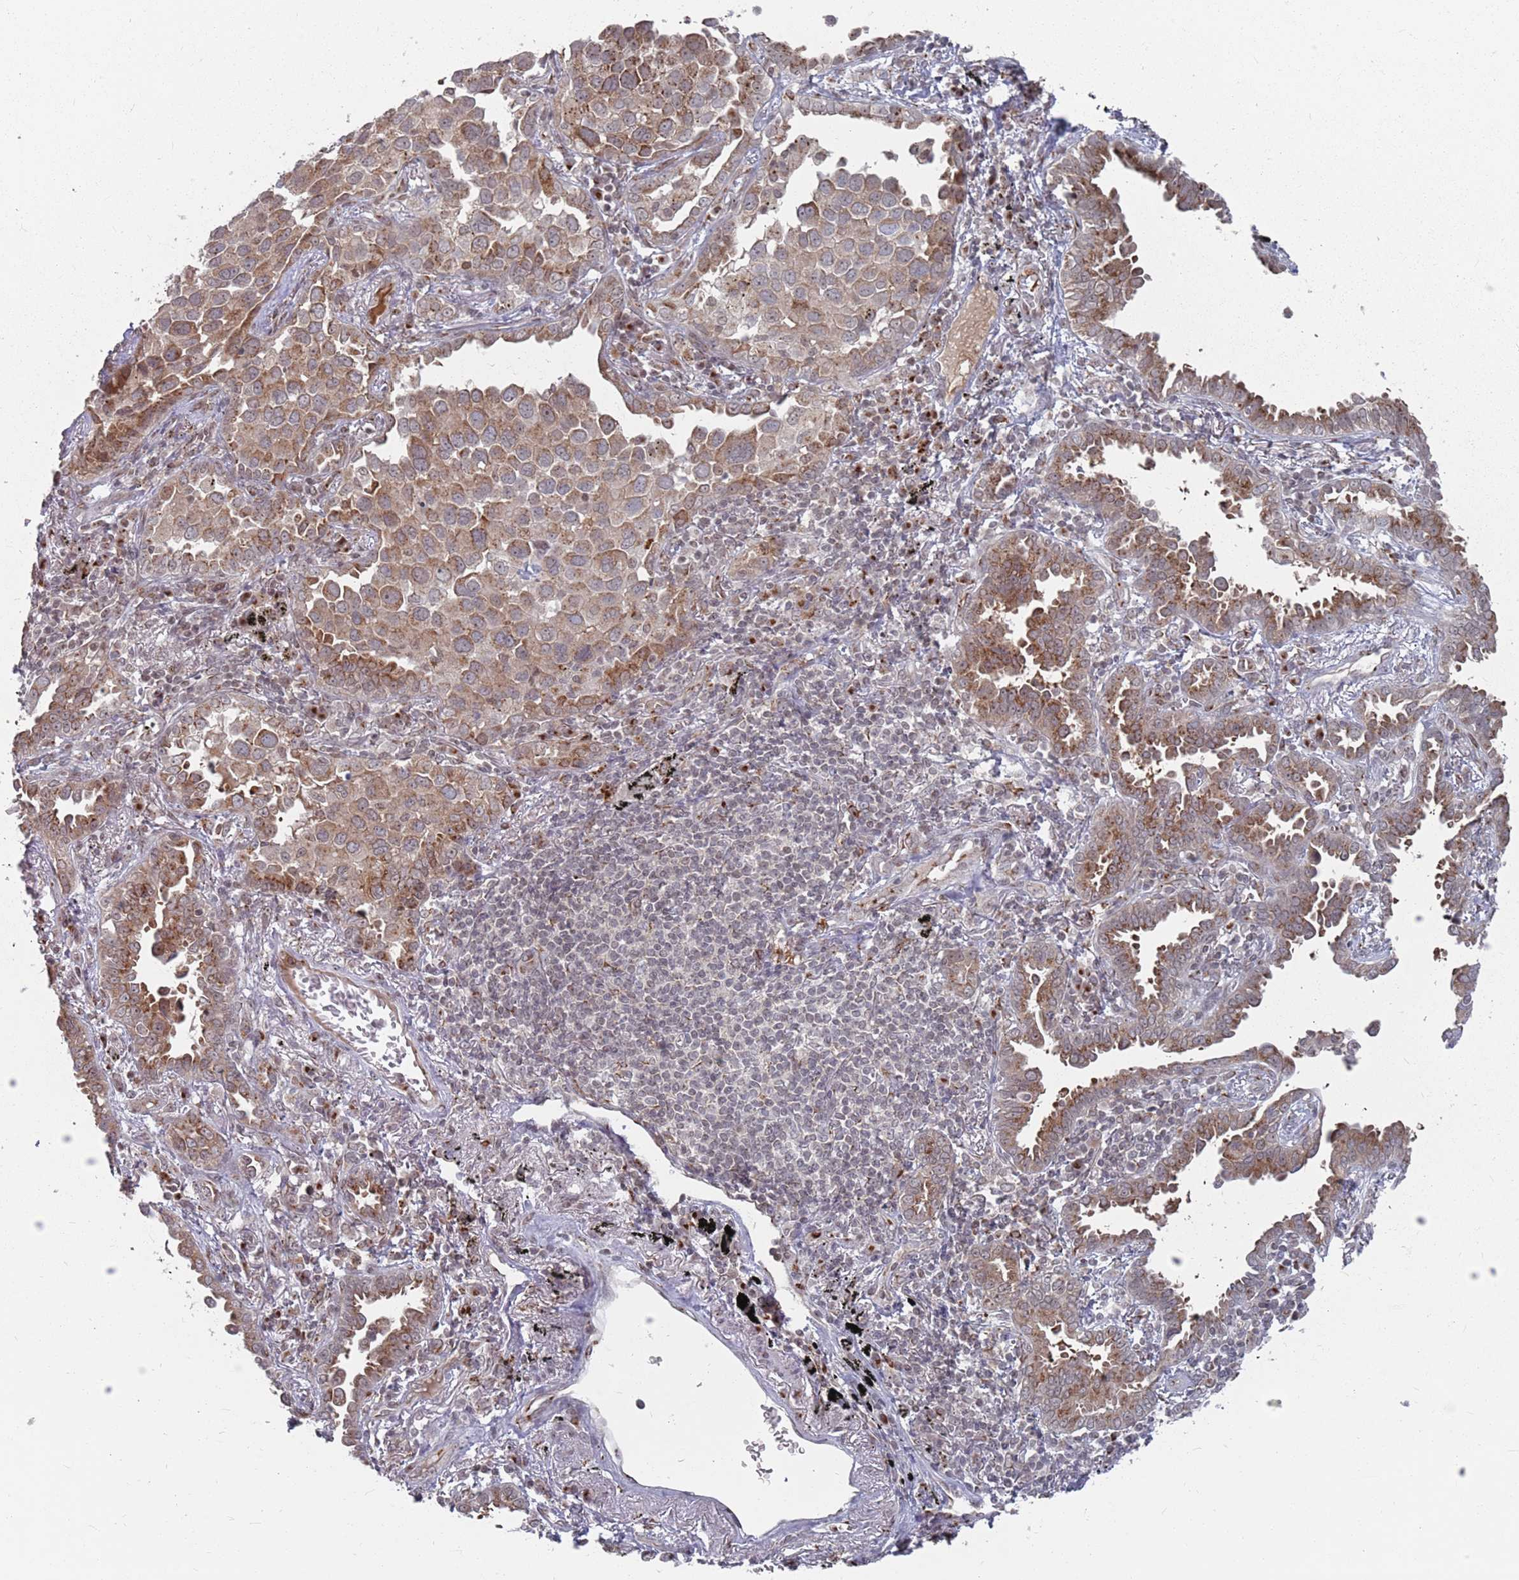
{"staining": {"intensity": "moderate", "quantity": ">75%", "location": "cytoplasmic/membranous"}, "tissue": "lung cancer", "cell_type": "Tumor cells", "image_type": "cancer", "snomed": [{"axis": "morphology", "description": "Adenocarcinoma, NOS"}, {"axis": "topography", "description": "Lung"}], "caption": "The micrograph exhibits staining of lung adenocarcinoma, revealing moderate cytoplasmic/membranous protein positivity (brown color) within tumor cells.", "gene": "FMO4", "patient": {"sex": "male", "age": 67}}